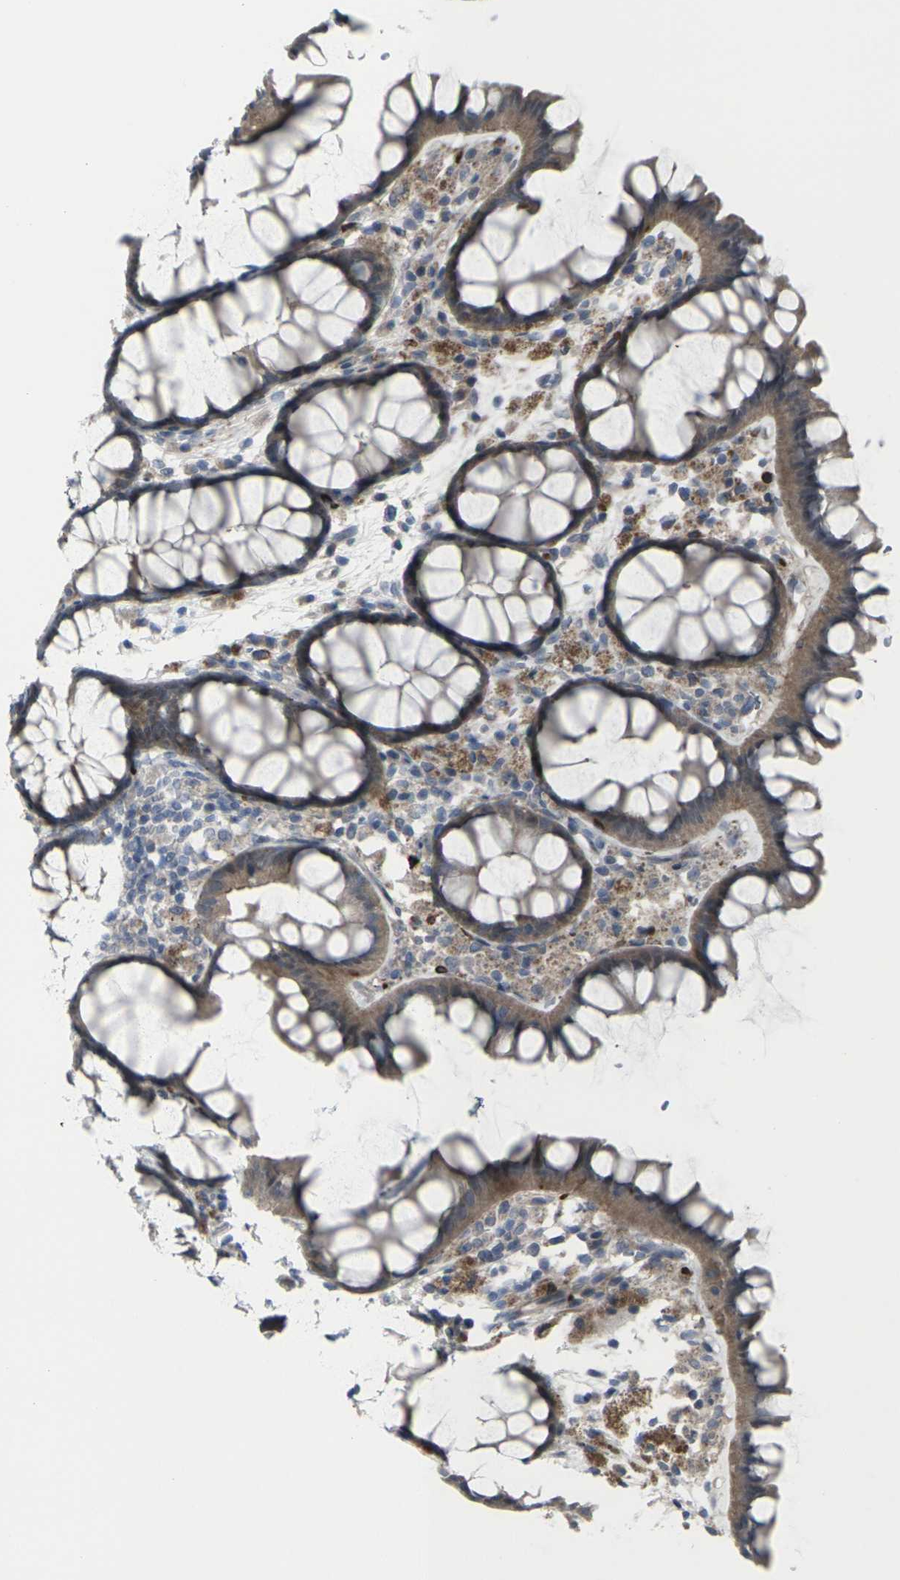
{"staining": {"intensity": "moderate", "quantity": ">75%", "location": "cytoplasmic/membranous"}, "tissue": "colon", "cell_type": "Endothelial cells", "image_type": "normal", "snomed": [{"axis": "morphology", "description": "Normal tissue, NOS"}, {"axis": "topography", "description": "Colon"}], "caption": "Immunohistochemical staining of unremarkable colon reveals >75% levels of moderate cytoplasmic/membranous protein positivity in approximately >75% of endothelial cells. (DAB (3,3'-diaminobenzidine) IHC with brightfield microscopy, high magnification).", "gene": "CCR10", "patient": {"sex": "female", "age": 55}}